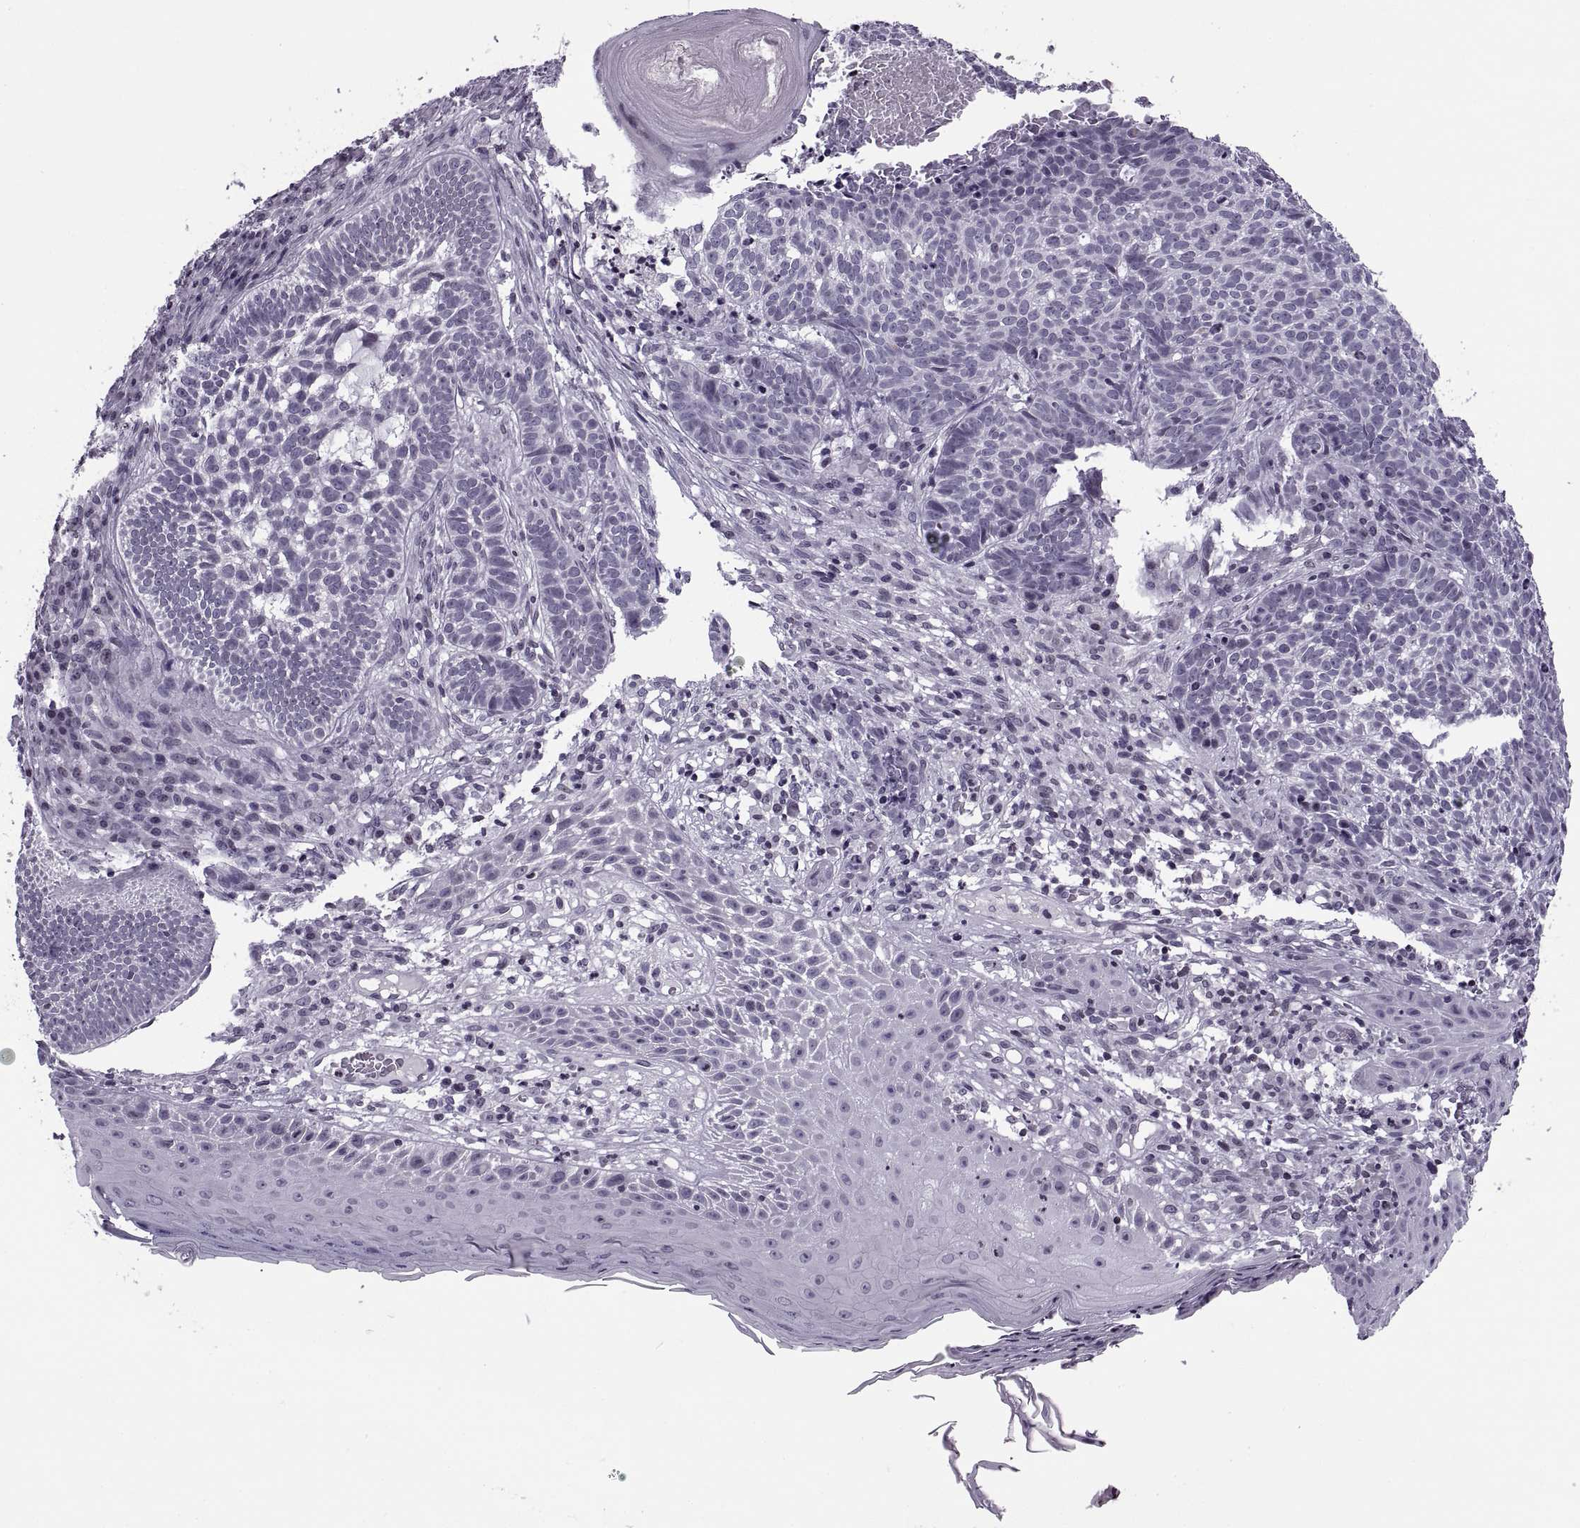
{"staining": {"intensity": "negative", "quantity": "none", "location": "none"}, "tissue": "skin cancer", "cell_type": "Tumor cells", "image_type": "cancer", "snomed": [{"axis": "morphology", "description": "Basal cell carcinoma"}, {"axis": "topography", "description": "Skin"}], "caption": "Photomicrograph shows no protein staining in tumor cells of skin basal cell carcinoma tissue.", "gene": "H1-8", "patient": {"sex": "male", "age": 90}}